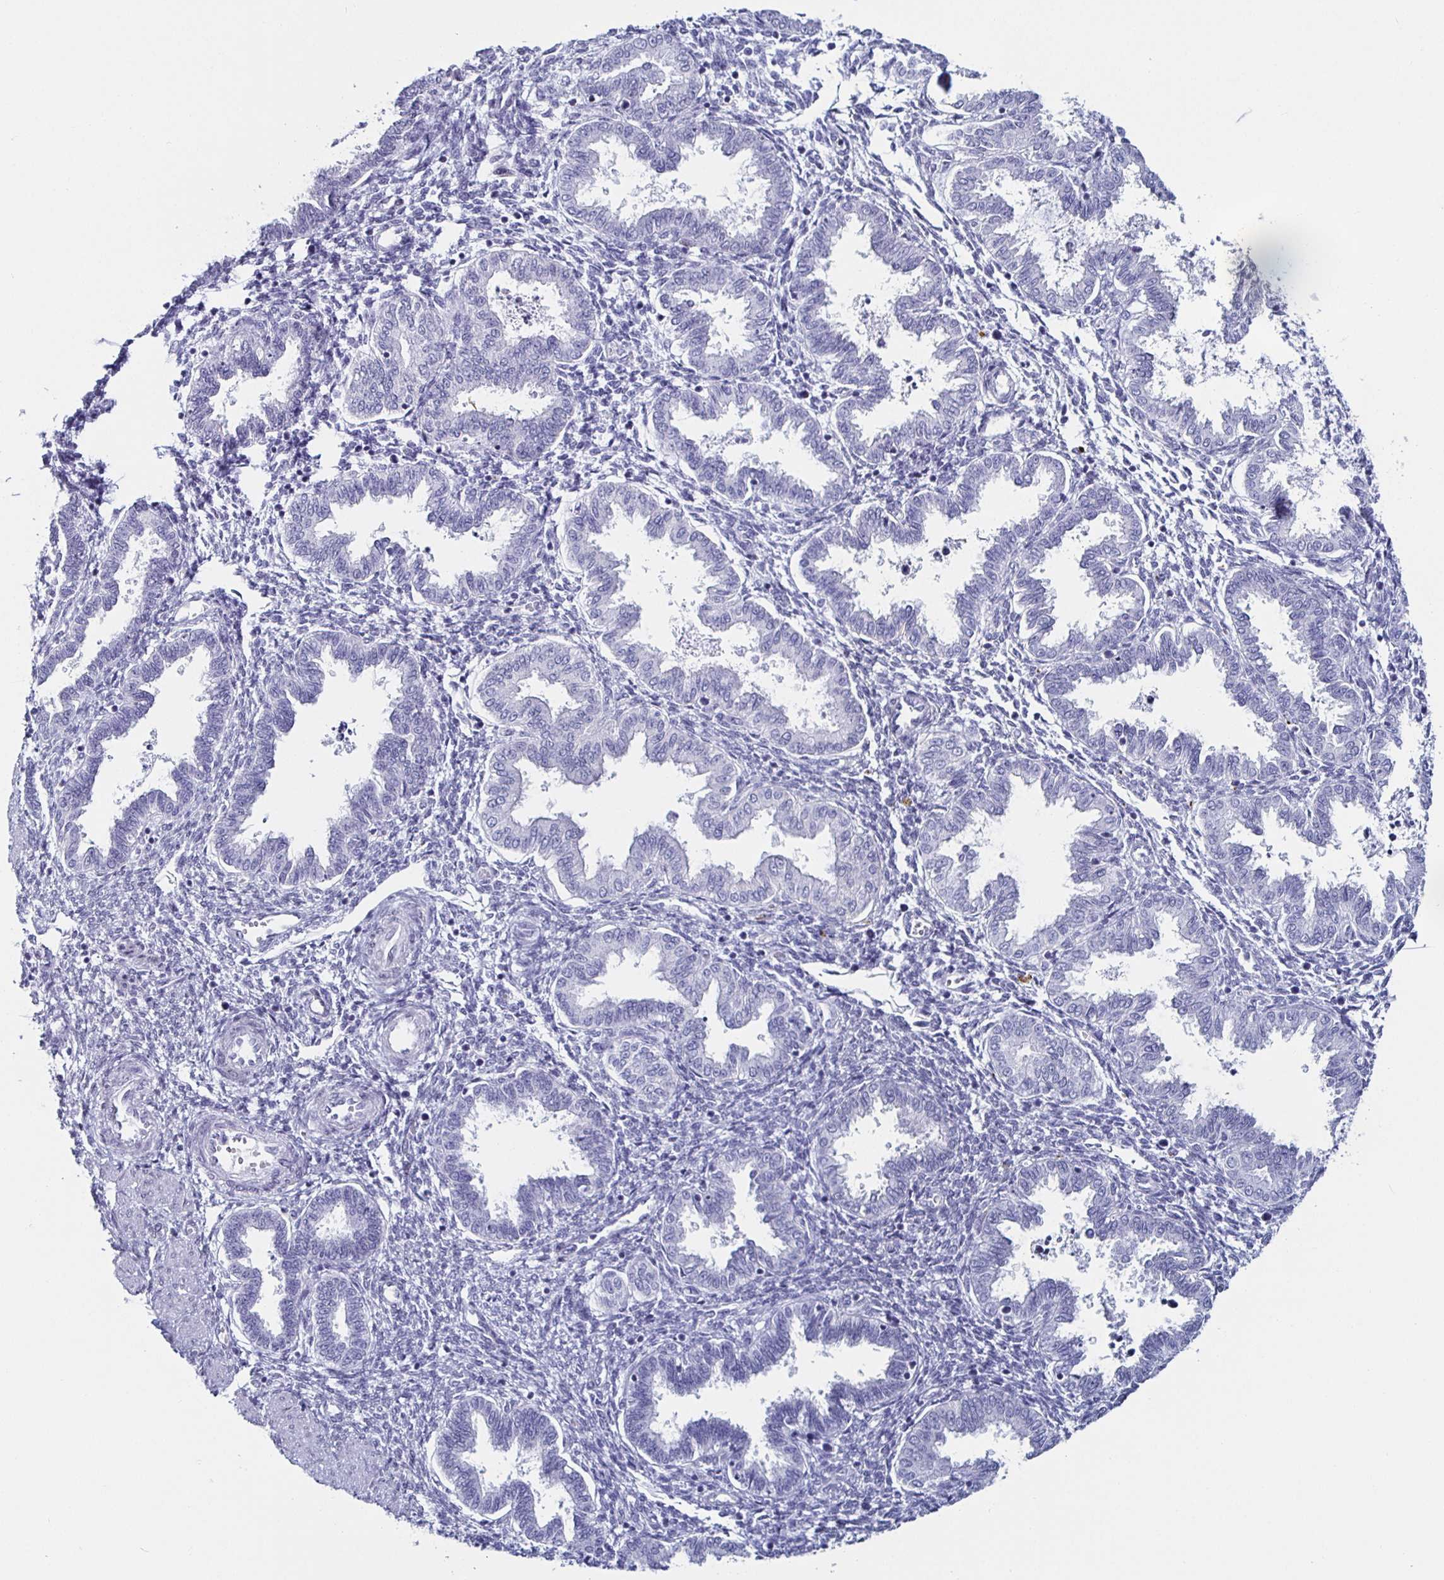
{"staining": {"intensity": "negative", "quantity": "none", "location": "none"}, "tissue": "endometrium", "cell_type": "Cells in endometrial stroma", "image_type": "normal", "snomed": [{"axis": "morphology", "description": "Normal tissue, NOS"}, {"axis": "topography", "description": "Endometrium"}], "caption": "High power microscopy photomicrograph of an IHC photomicrograph of unremarkable endometrium, revealing no significant positivity in cells in endometrial stroma.", "gene": "KRT4", "patient": {"sex": "female", "age": 33}}